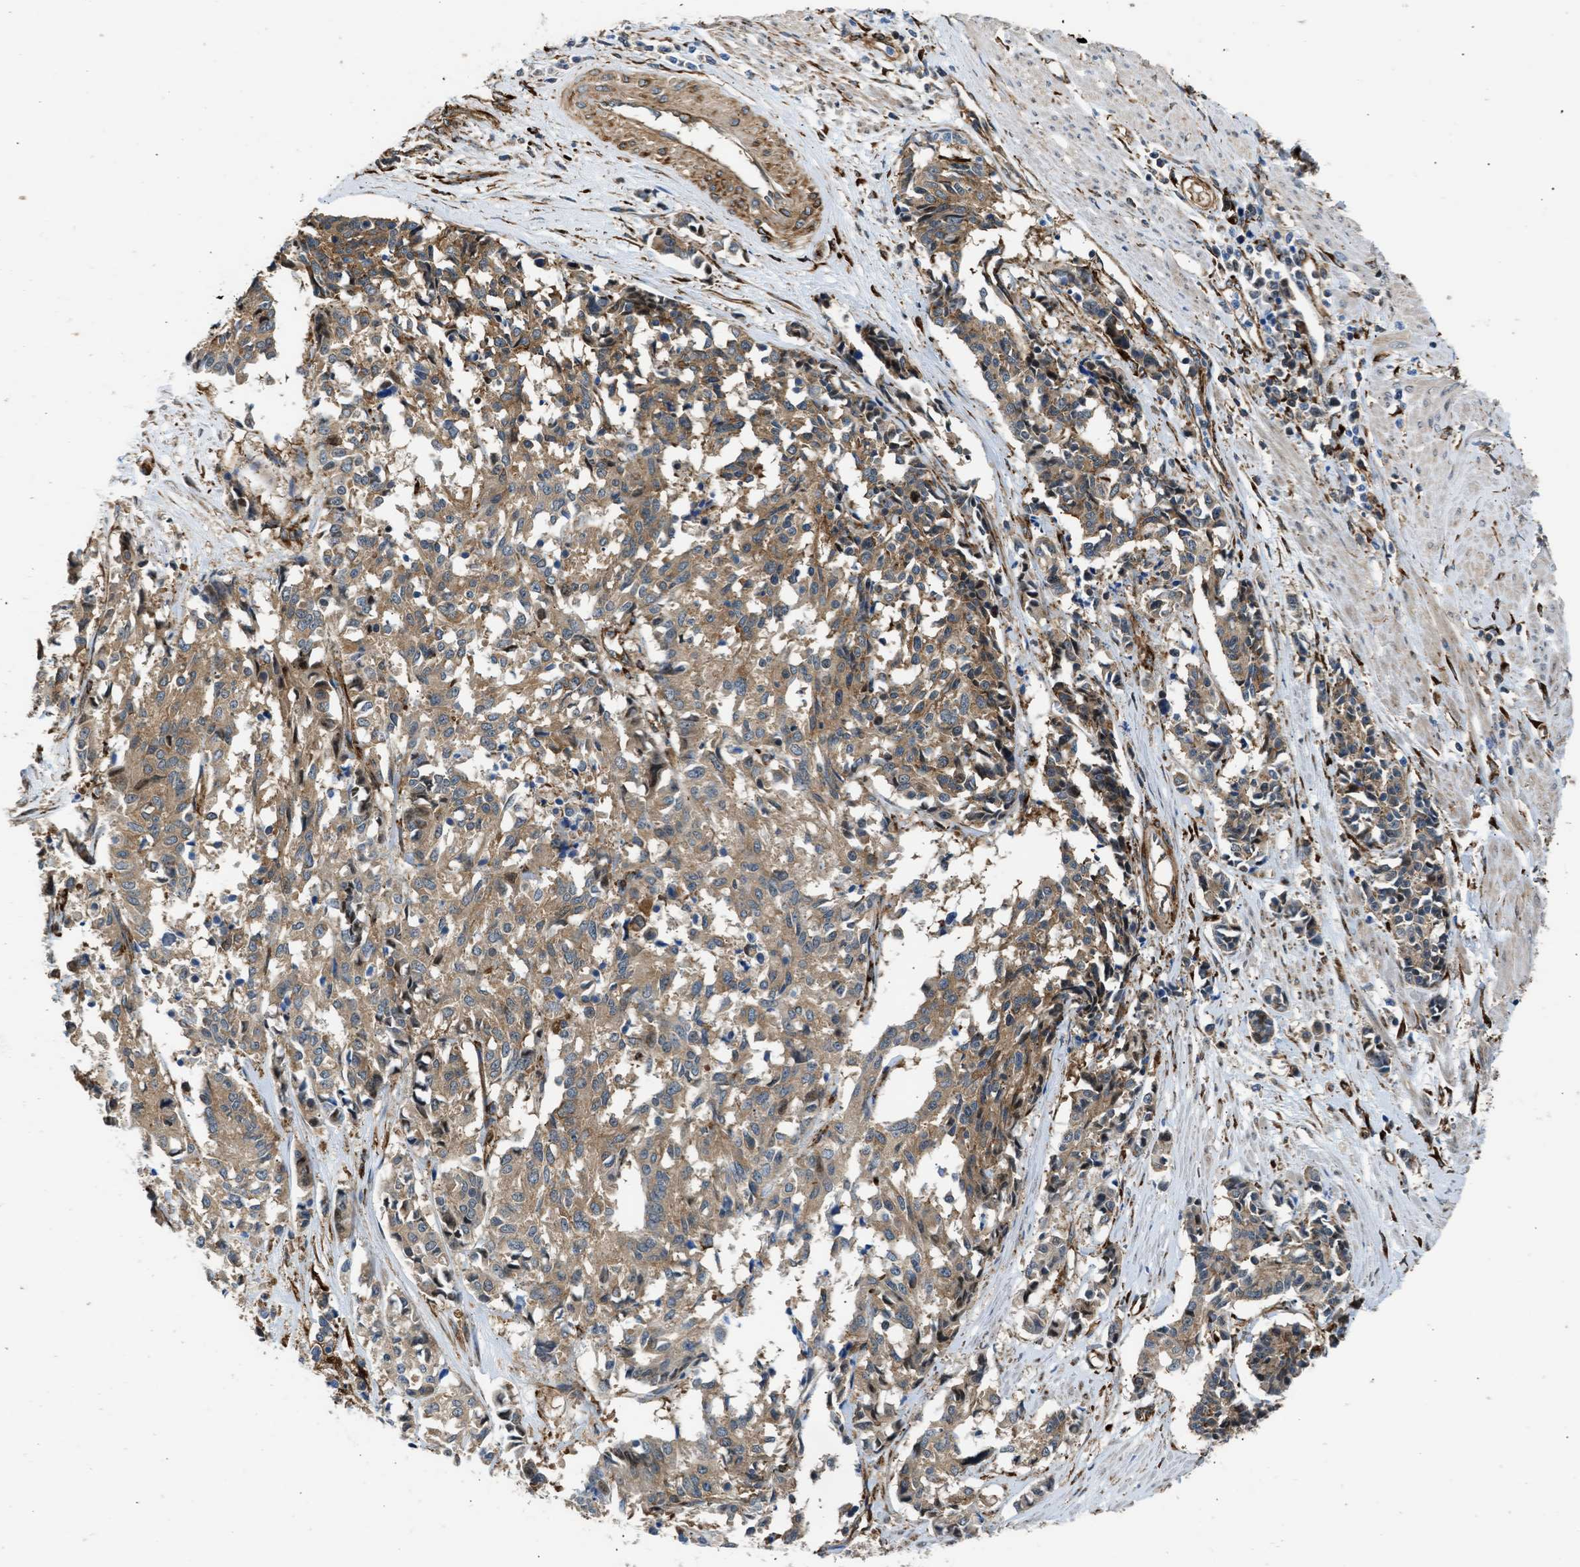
{"staining": {"intensity": "moderate", "quantity": ">75%", "location": "cytoplasmic/membranous"}, "tissue": "cervical cancer", "cell_type": "Tumor cells", "image_type": "cancer", "snomed": [{"axis": "morphology", "description": "Squamous cell carcinoma, NOS"}, {"axis": "topography", "description": "Cervix"}], "caption": "Cervical cancer stained with DAB immunohistochemistry (IHC) shows medium levels of moderate cytoplasmic/membranous staining in about >75% of tumor cells. (Brightfield microscopy of DAB IHC at high magnification).", "gene": "SEPTIN2", "patient": {"sex": "female", "age": 35}}